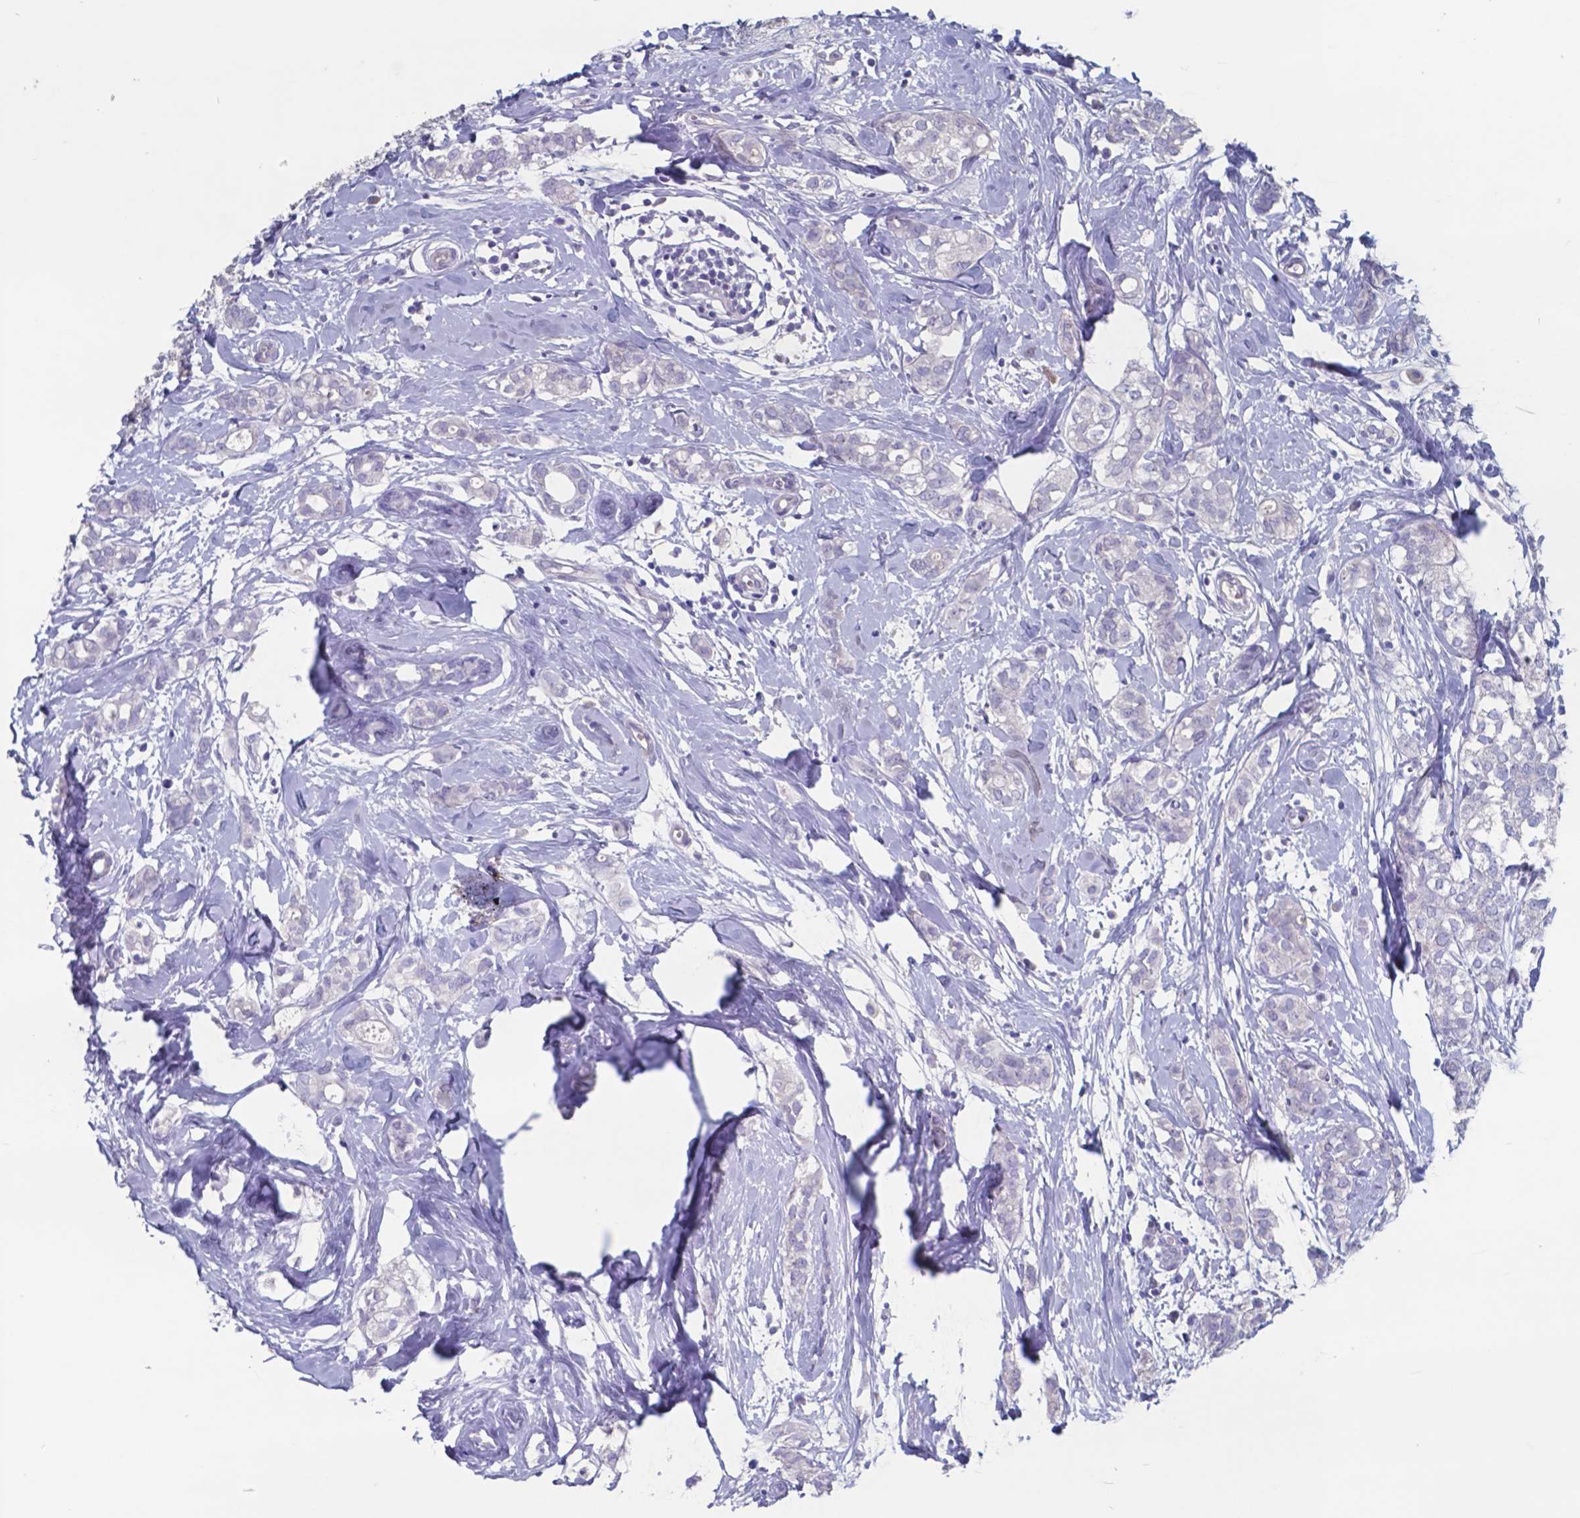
{"staining": {"intensity": "negative", "quantity": "none", "location": "none"}, "tissue": "breast cancer", "cell_type": "Tumor cells", "image_type": "cancer", "snomed": [{"axis": "morphology", "description": "Duct carcinoma"}, {"axis": "topography", "description": "Breast"}], "caption": "DAB immunohistochemical staining of breast invasive ductal carcinoma shows no significant staining in tumor cells. Brightfield microscopy of IHC stained with DAB (3,3'-diaminobenzidine) (brown) and hematoxylin (blue), captured at high magnification.", "gene": "TTR", "patient": {"sex": "female", "age": 40}}